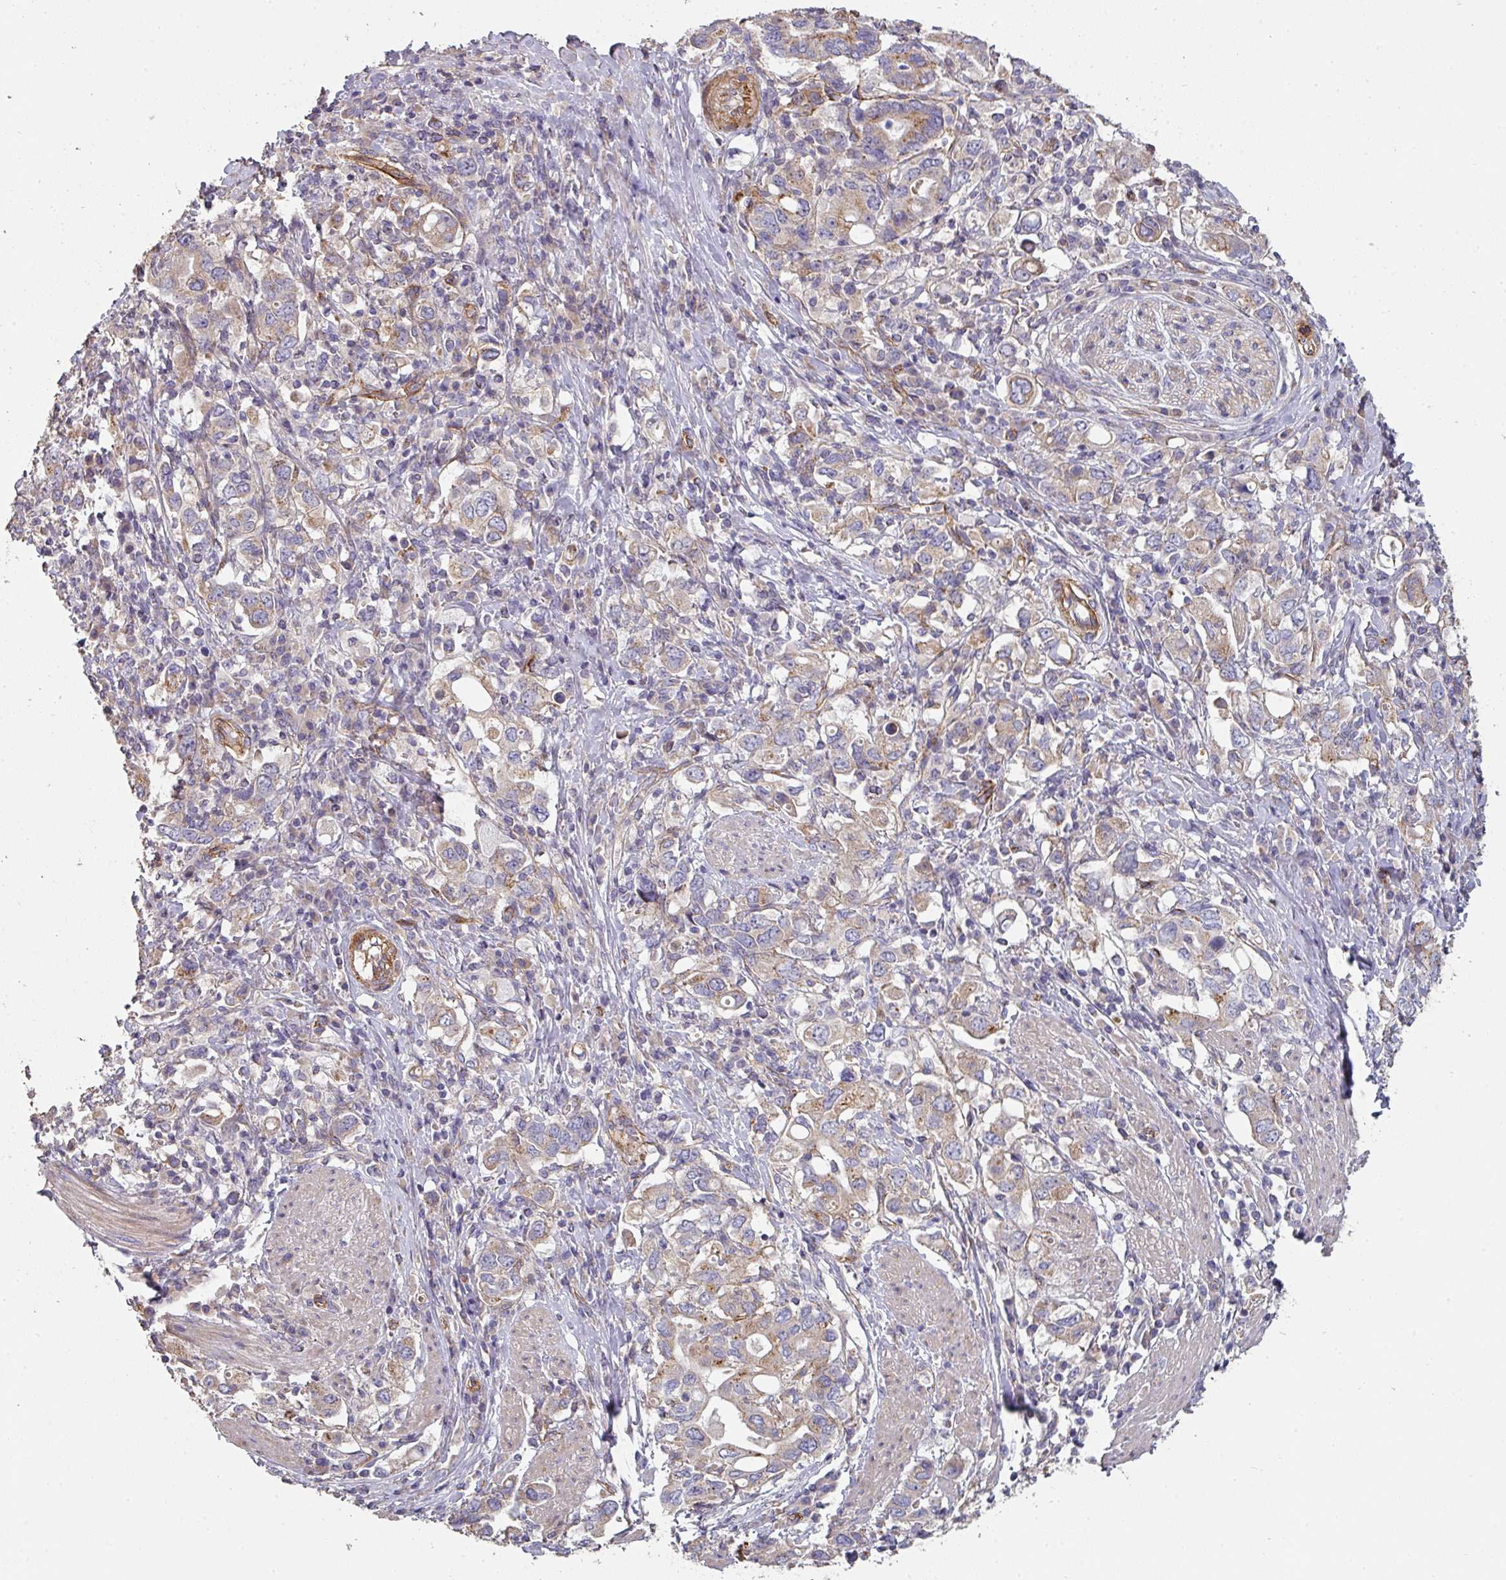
{"staining": {"intensity": "weak", "quantity": "<25%", "location": "cytoplasmic/membranous"}, "tissue": "stomach cancer", "cell_type": "Tumor cells", "image_type": "cancer", "snomed": [{"axis": "morphology", "description": "Adenocarcinoma, NOS"}, {"axis": "topography", "description": "Stomach, upper"}, {"axis": "topography", "description": "Stomach"}], "caption": "Tumor cells show no significant staining in stomach cancer (adenocarcinoma).", "gene": "PCDH1", "patient": {"sex": "male", "age": 62}}